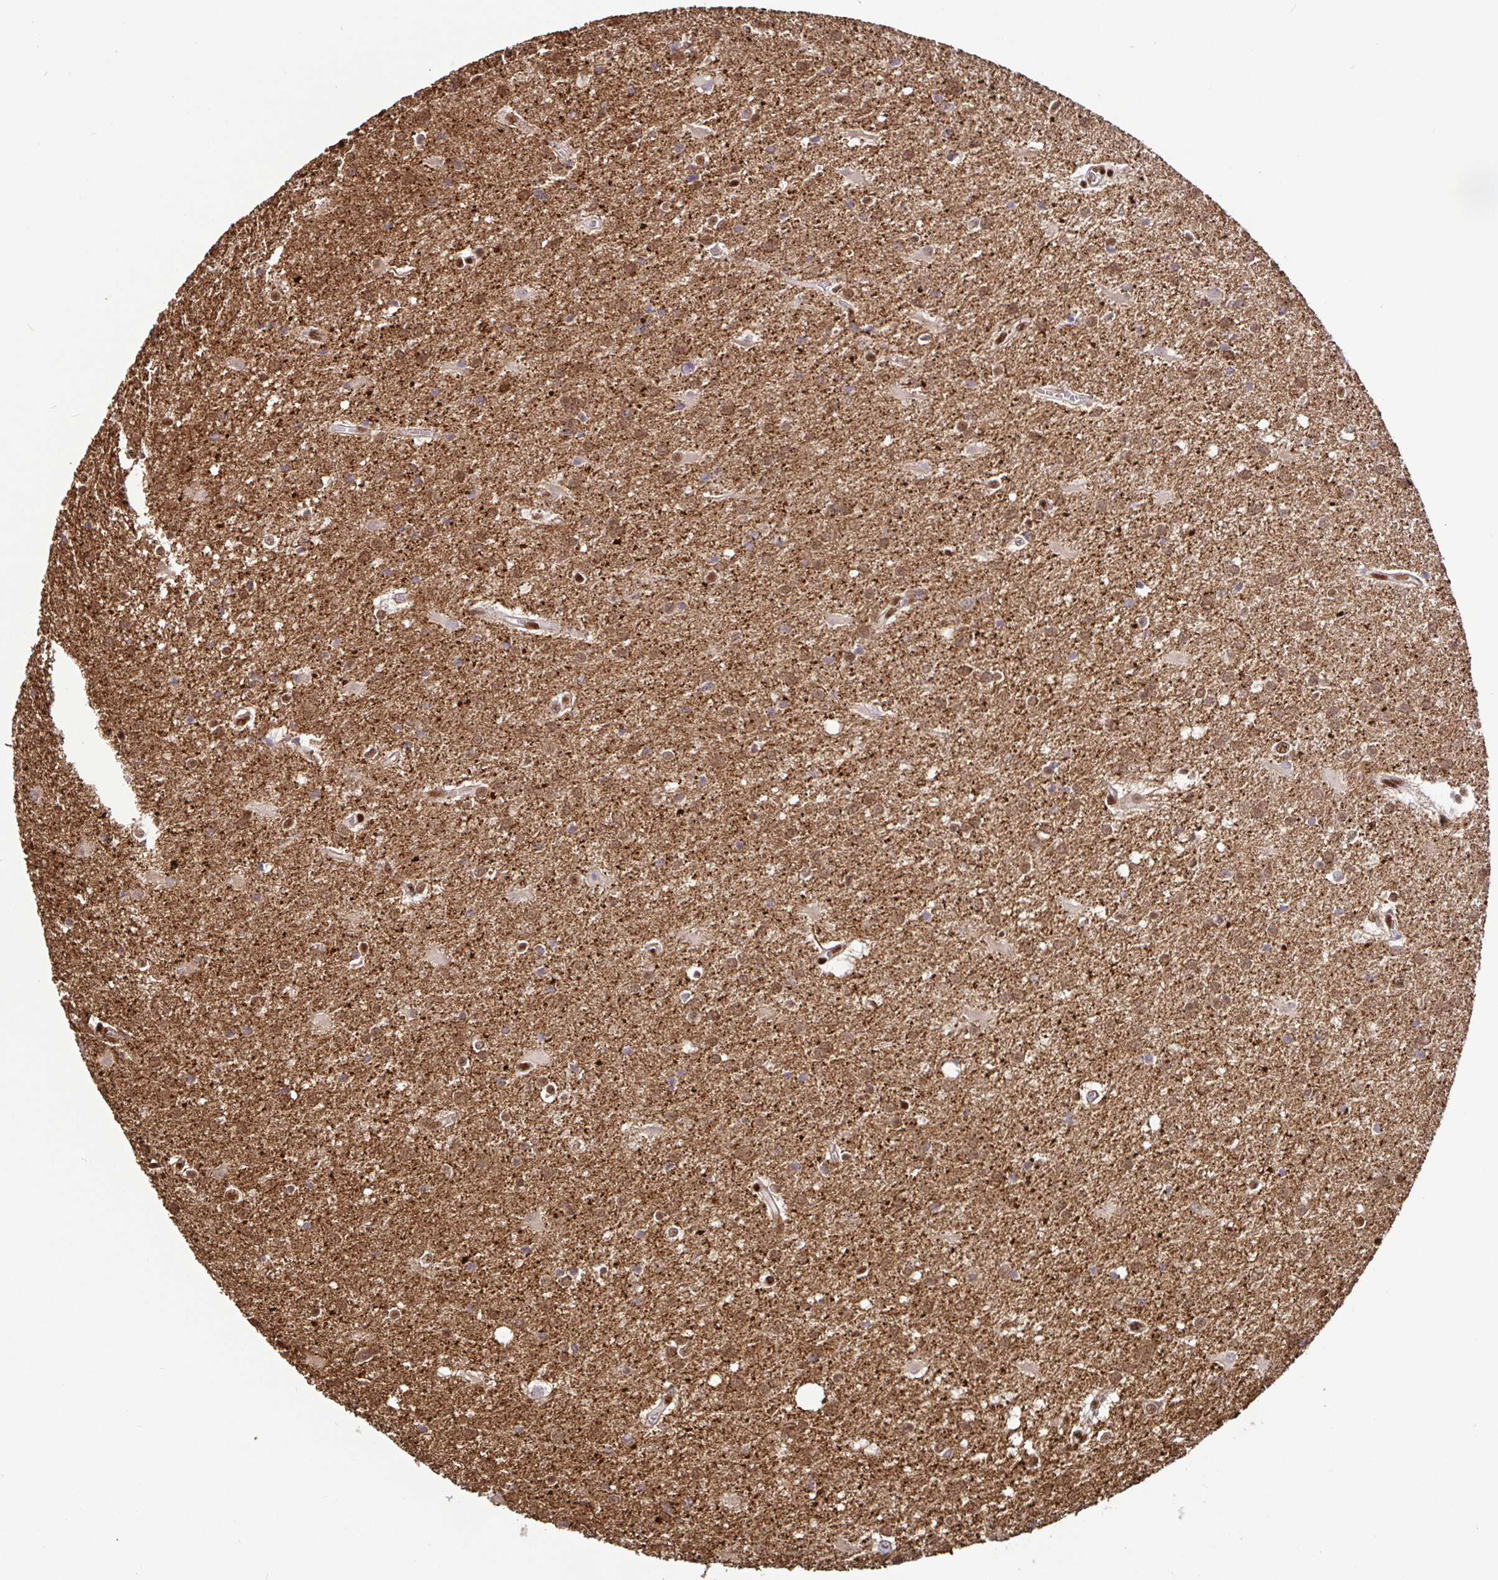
{"staining": {"intensity": "moderate", "quantity": ">75%", "location": "cytoplasmic/membranous,nuclear"}, "tissue": "glioma", "cell_type": "Tumor cells", "image_type": "cancer", "snomed": [{"axis": "morphology", "description": "Glioma, malignant, Low grade"}, {"axis": "topography", "description": "Brain"}], "caption": "The immunohistochemical stain labels moderate cytoplasmic/membranous and nuclear staining in tumor cells of low-grade glioma (malignant) tissue.", "gene": "SP3", "patient": {"sex": "male", "age": 66}}